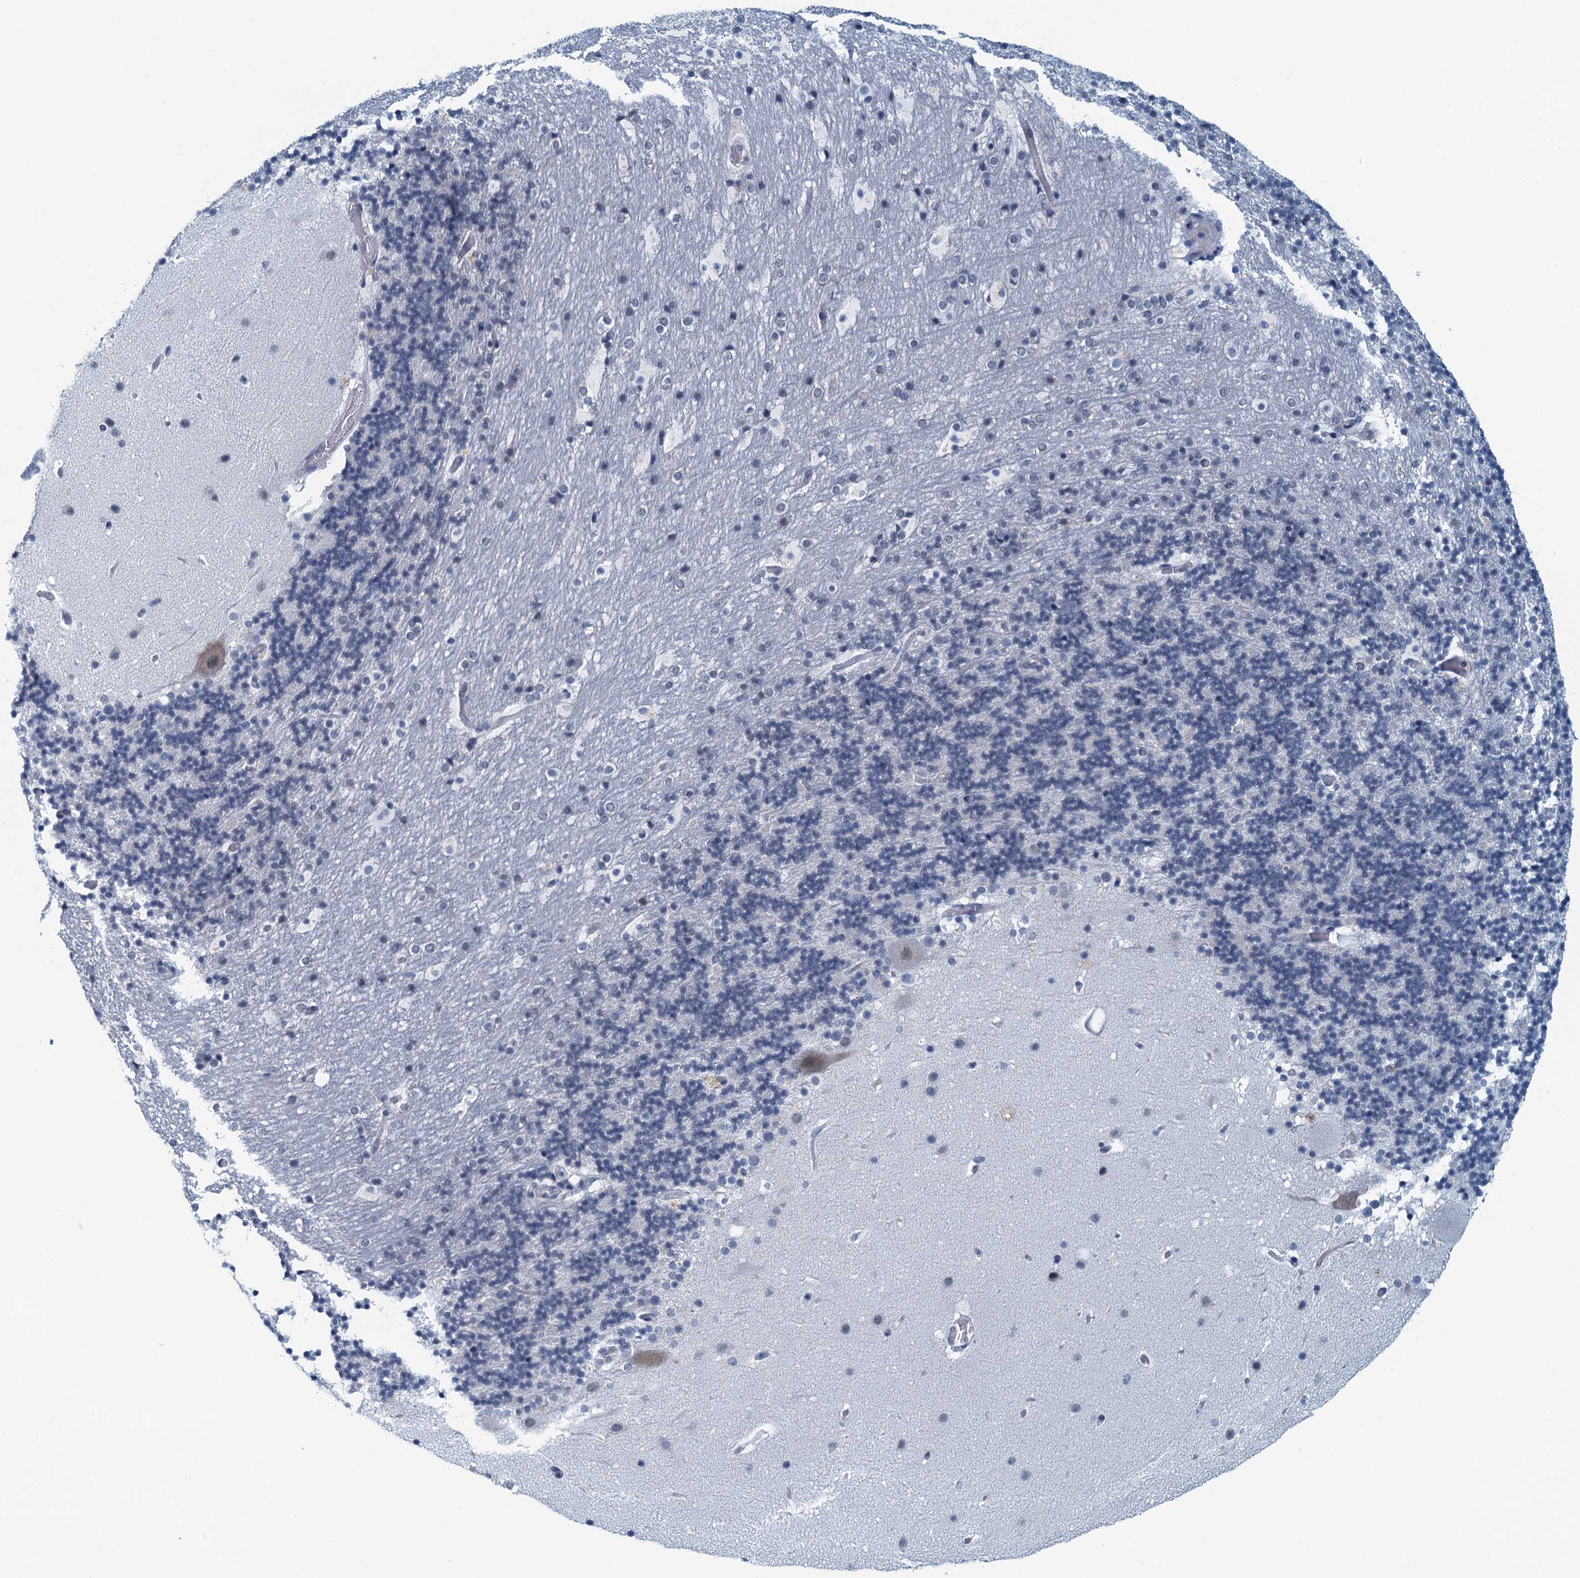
{"staining": {"intensity": "negative", "quantity": "none", "location": "none"}, "tissue": "cerebellum", "cell_type": "Cells in granular layer", "image_type": "normal", "snomed": [{"axis": "morphology", "description": "Normal tissue, NOS"}, {"axis": "topography", "description": "Cerebellum"}], "caption": "High magnification brightfield microscopy of normal cerebellum stained with DAB (brown) and counterstained with hematoxylin (blue): cells in granular layer show no significant expression. The staining was performed using DAB to visualize the protein expression in brown, while the nuclei were stained in blue with hematoxylin (Magnification: 20x).", "gene": "C16orf95", "patient": {"sex": "male", "age": 57}}